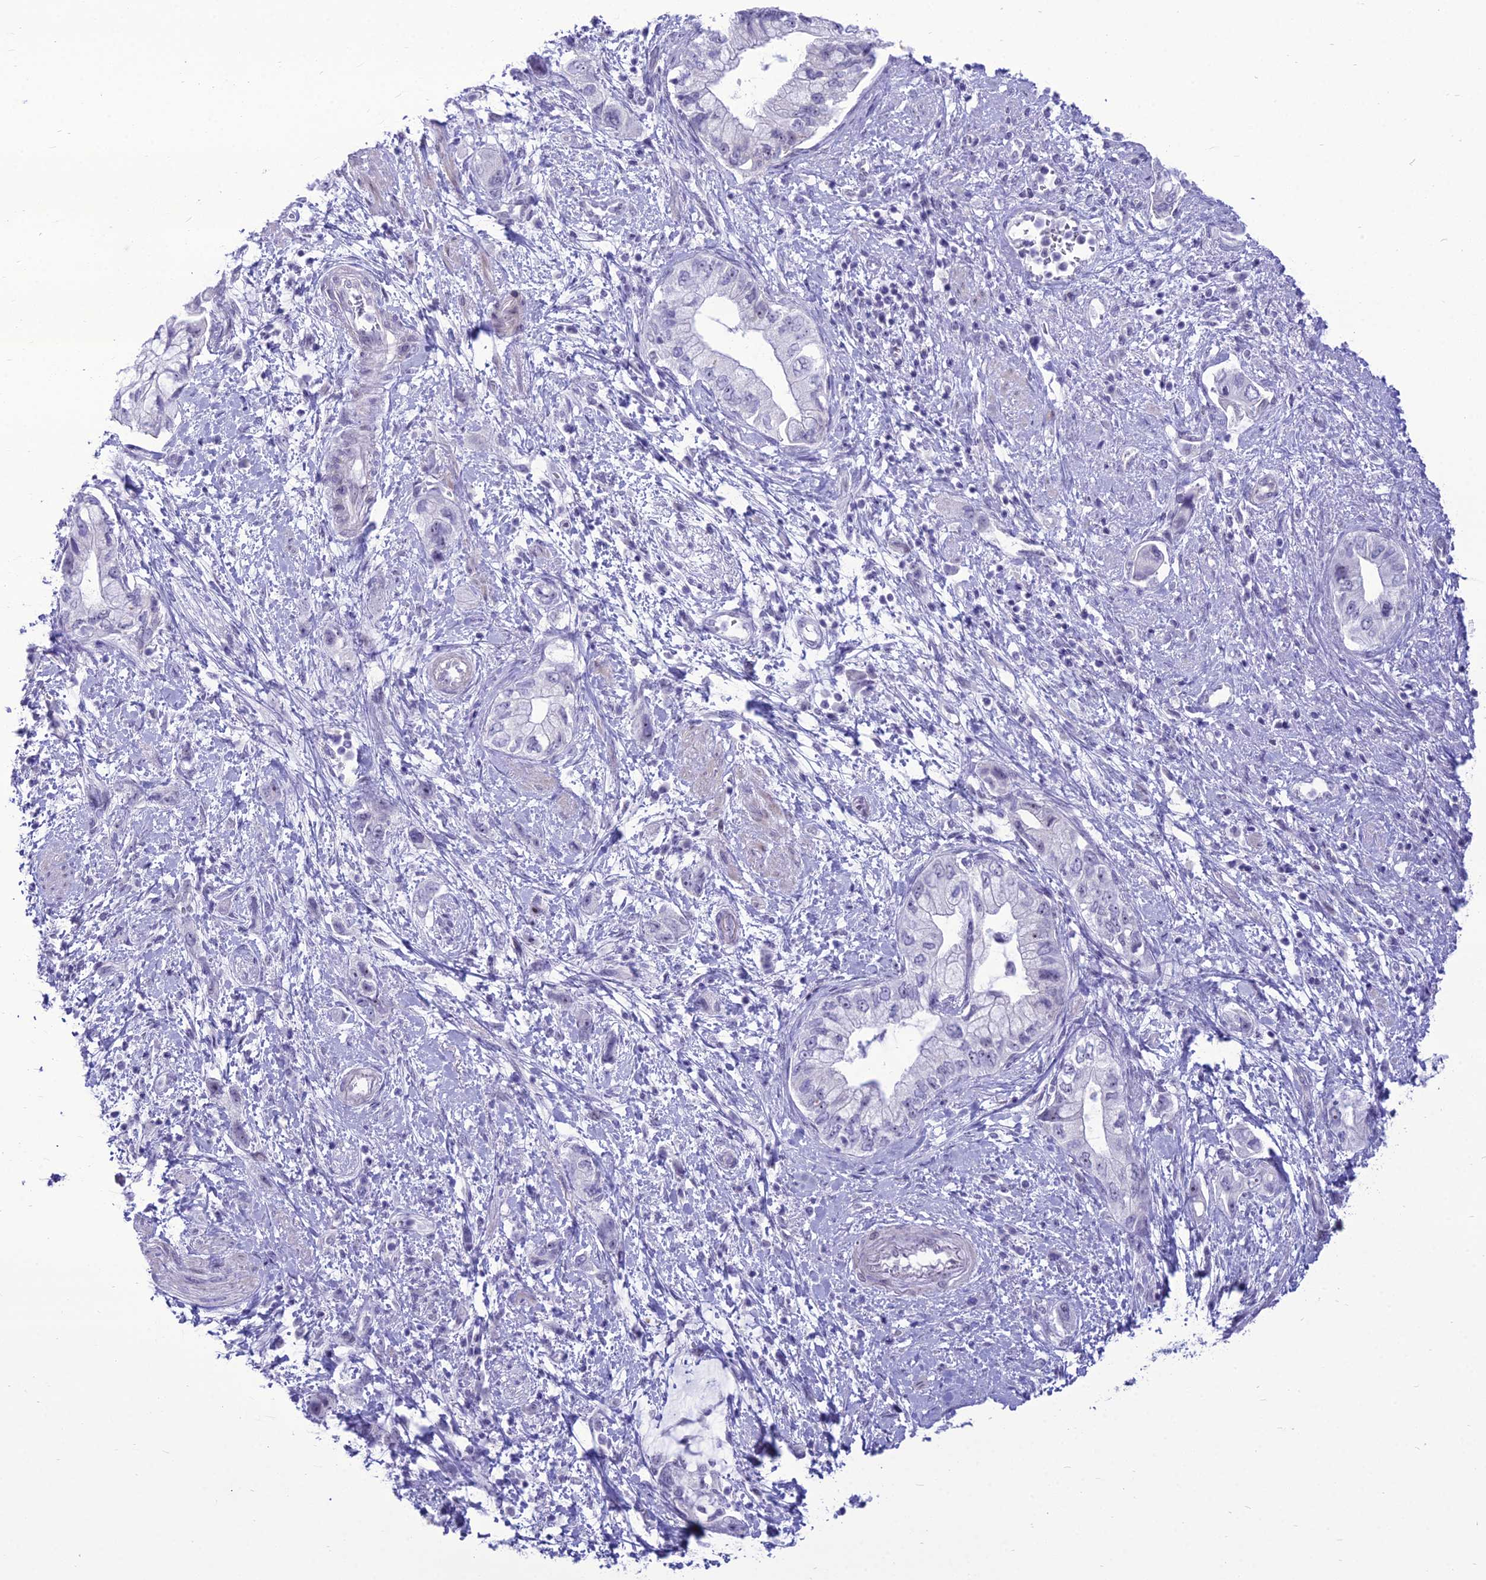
{"staining": {"intensity": "negative", "quantity": "none", "location": "none"}, "tissue": "pancreatic cancer", "cell_type": "Tumor cells", "image_type": "cancer", "snomed": [{"axis": "morphology", "description": "Adenocarcinoma, NOS"}, {"axis": "topography", "description": "Pancreas"}], "caption": "Histopathology image shows no significant protein staining in tumor cells of pancreatic cancer.", "gene": "DHX40", "patient": {"sex": "female", "age": 73}}